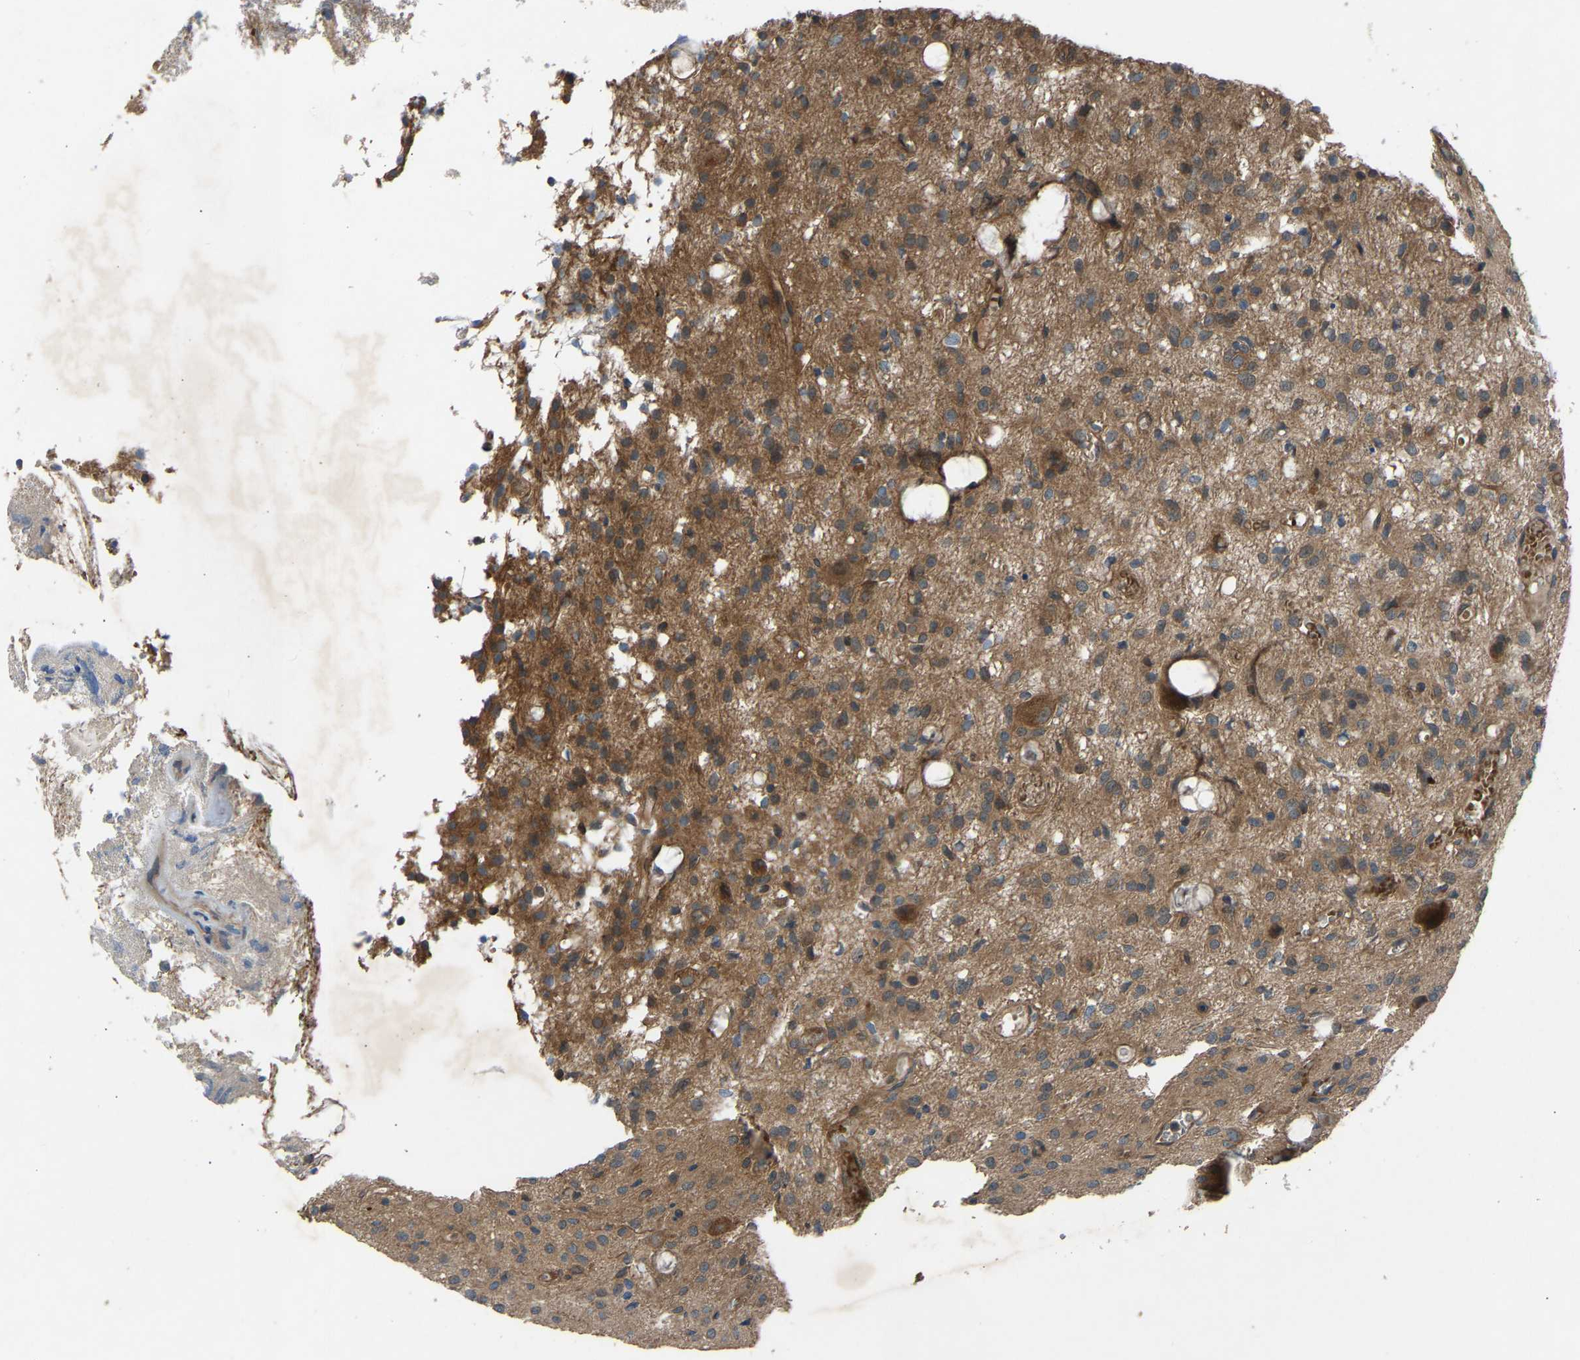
{"staining": {"intensity": "moderate", "quantity": ">75%", "location": "cytoplasmic/membranous"}, "tissue": "glioma", "cell_type": "Tumor cells", "image_type": "cancer", "snomed": [{"axis": "morphology", "description": "Glioma, malignant, High grade"}, {"axis": "topography", "description": "Brain"}], "caption": "The micrograph displays staining of glioma, revealing moderate cytoplasmic/membranous protein staining (brown color) within tumor cells.", "gene": "GAS2L1", "patient": {"sex": "female", "age": 59}}